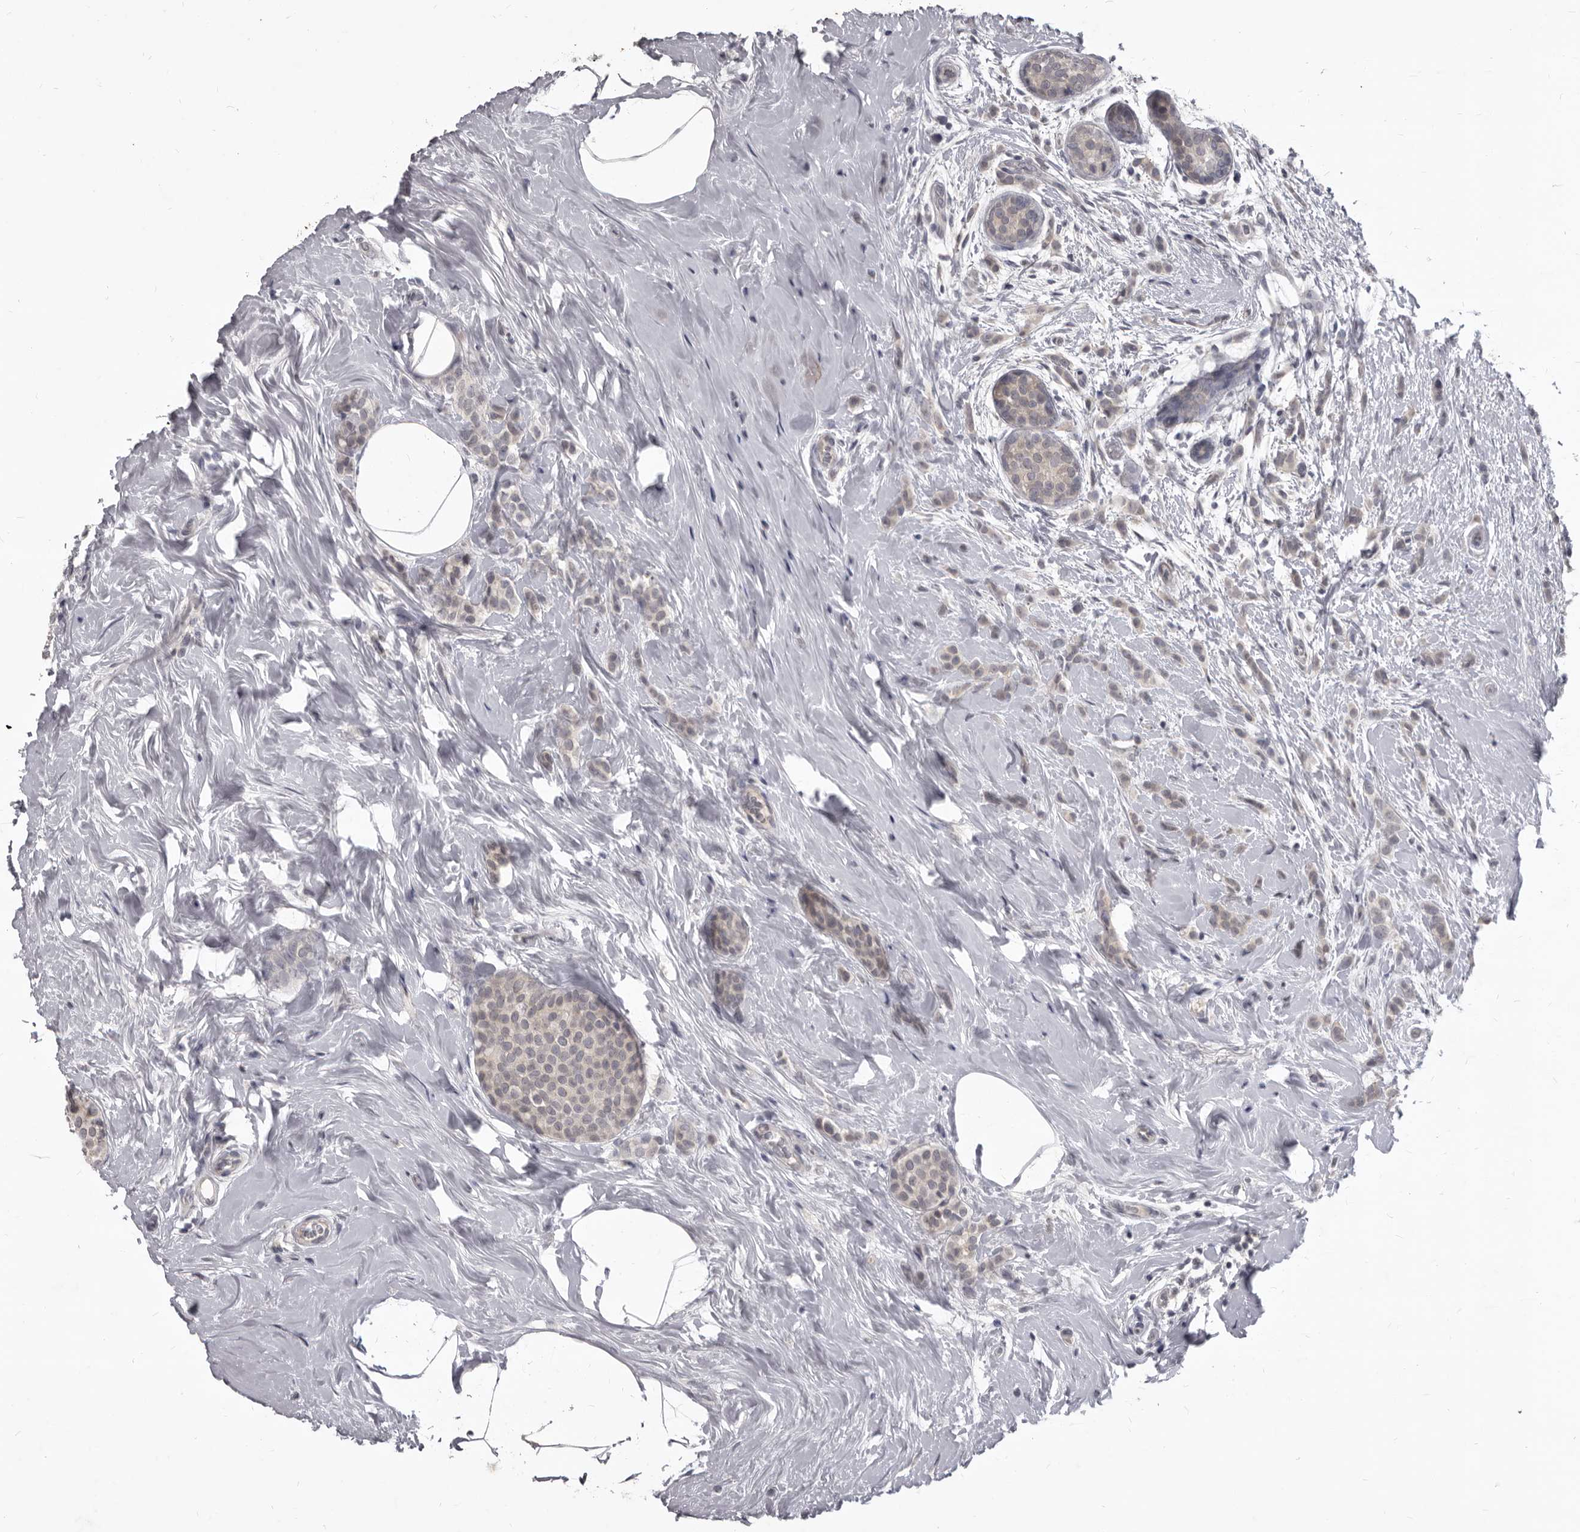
{"staining": {"intensity": "weak", "quantity": "<25%", "location": "cytoplasmic/membranous"}, "tissue": "breast cancer", "cell_type": "Tumor cells", "image_type": "cancer", "snomed": [{"axis": "morphology", "description": "Lobular carcinoma, in situ"}, {"axis": "morphology", "description": "Lobular carcinoma"}, {"axis": "topography", "description": "Breast"}], "caption": "High power microscopy histopathology image of an IHC histopathology image of breast cancer, revealing no significant expression in tumor cells.", "gene": "SULT1E1", "patient": {"sex": "female", "age": 41}}